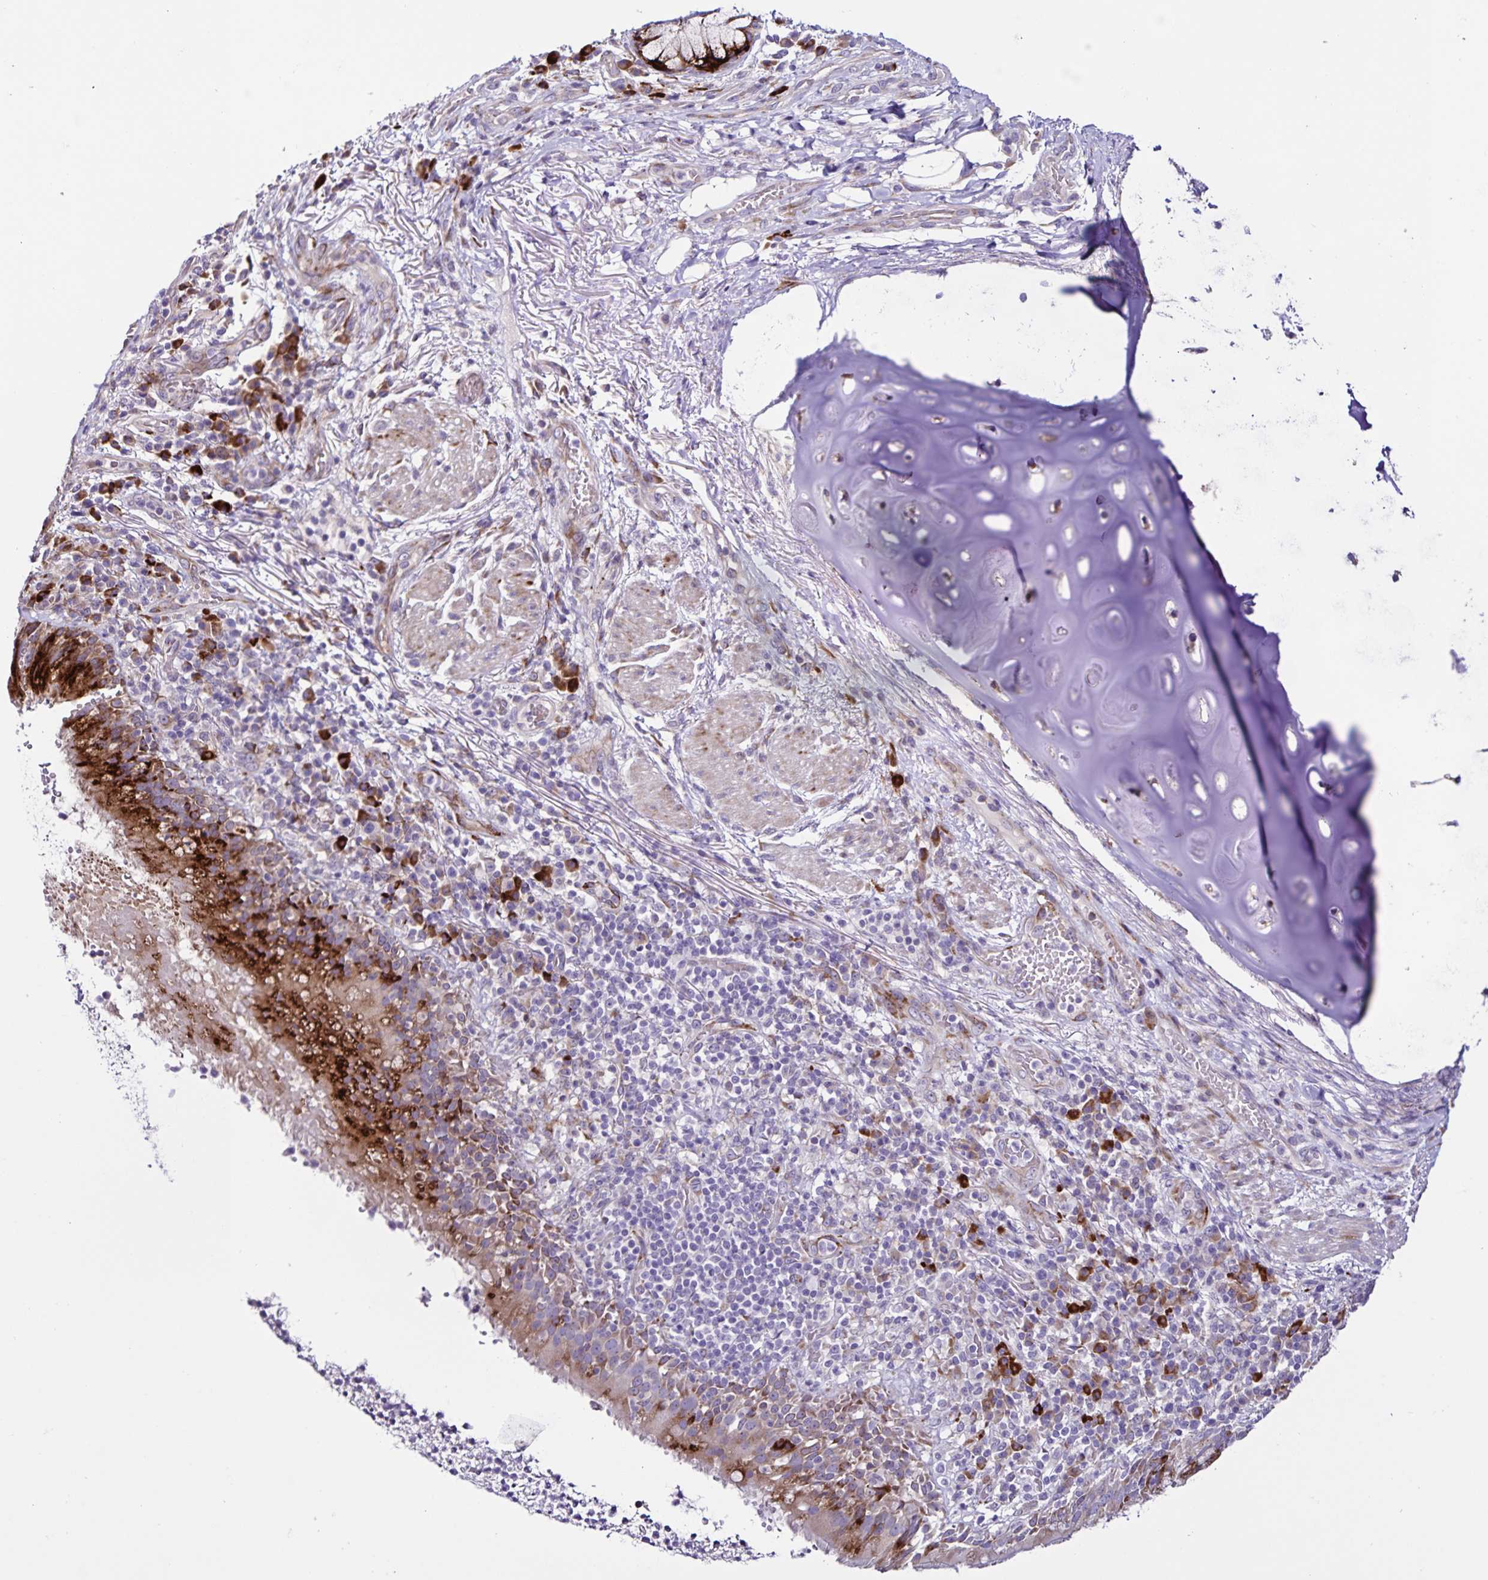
{"staining": {"intensity": "strong", "quantity": "<25%", "location": "cytoplasmic/membranous"}, "tissue": "bronchus", "cell_type": "Respiratory epithelial cells", "image_type": "normal", "snomed": [{"axis": "morphology", "description": "Normal tissue, NOS"}, {"axis": "topography", "description": "Lymph node"}, {"axis": "topography", "description": "Bronchus"}], "caption": "Bronchus stained for a protein (brown) reveals strong cytoplasmic/membranous positive expression in about <25% of respiratory epithelial cells.", "gene": "OSBPL5", "patient": {"sex": "male", "age": 56}}